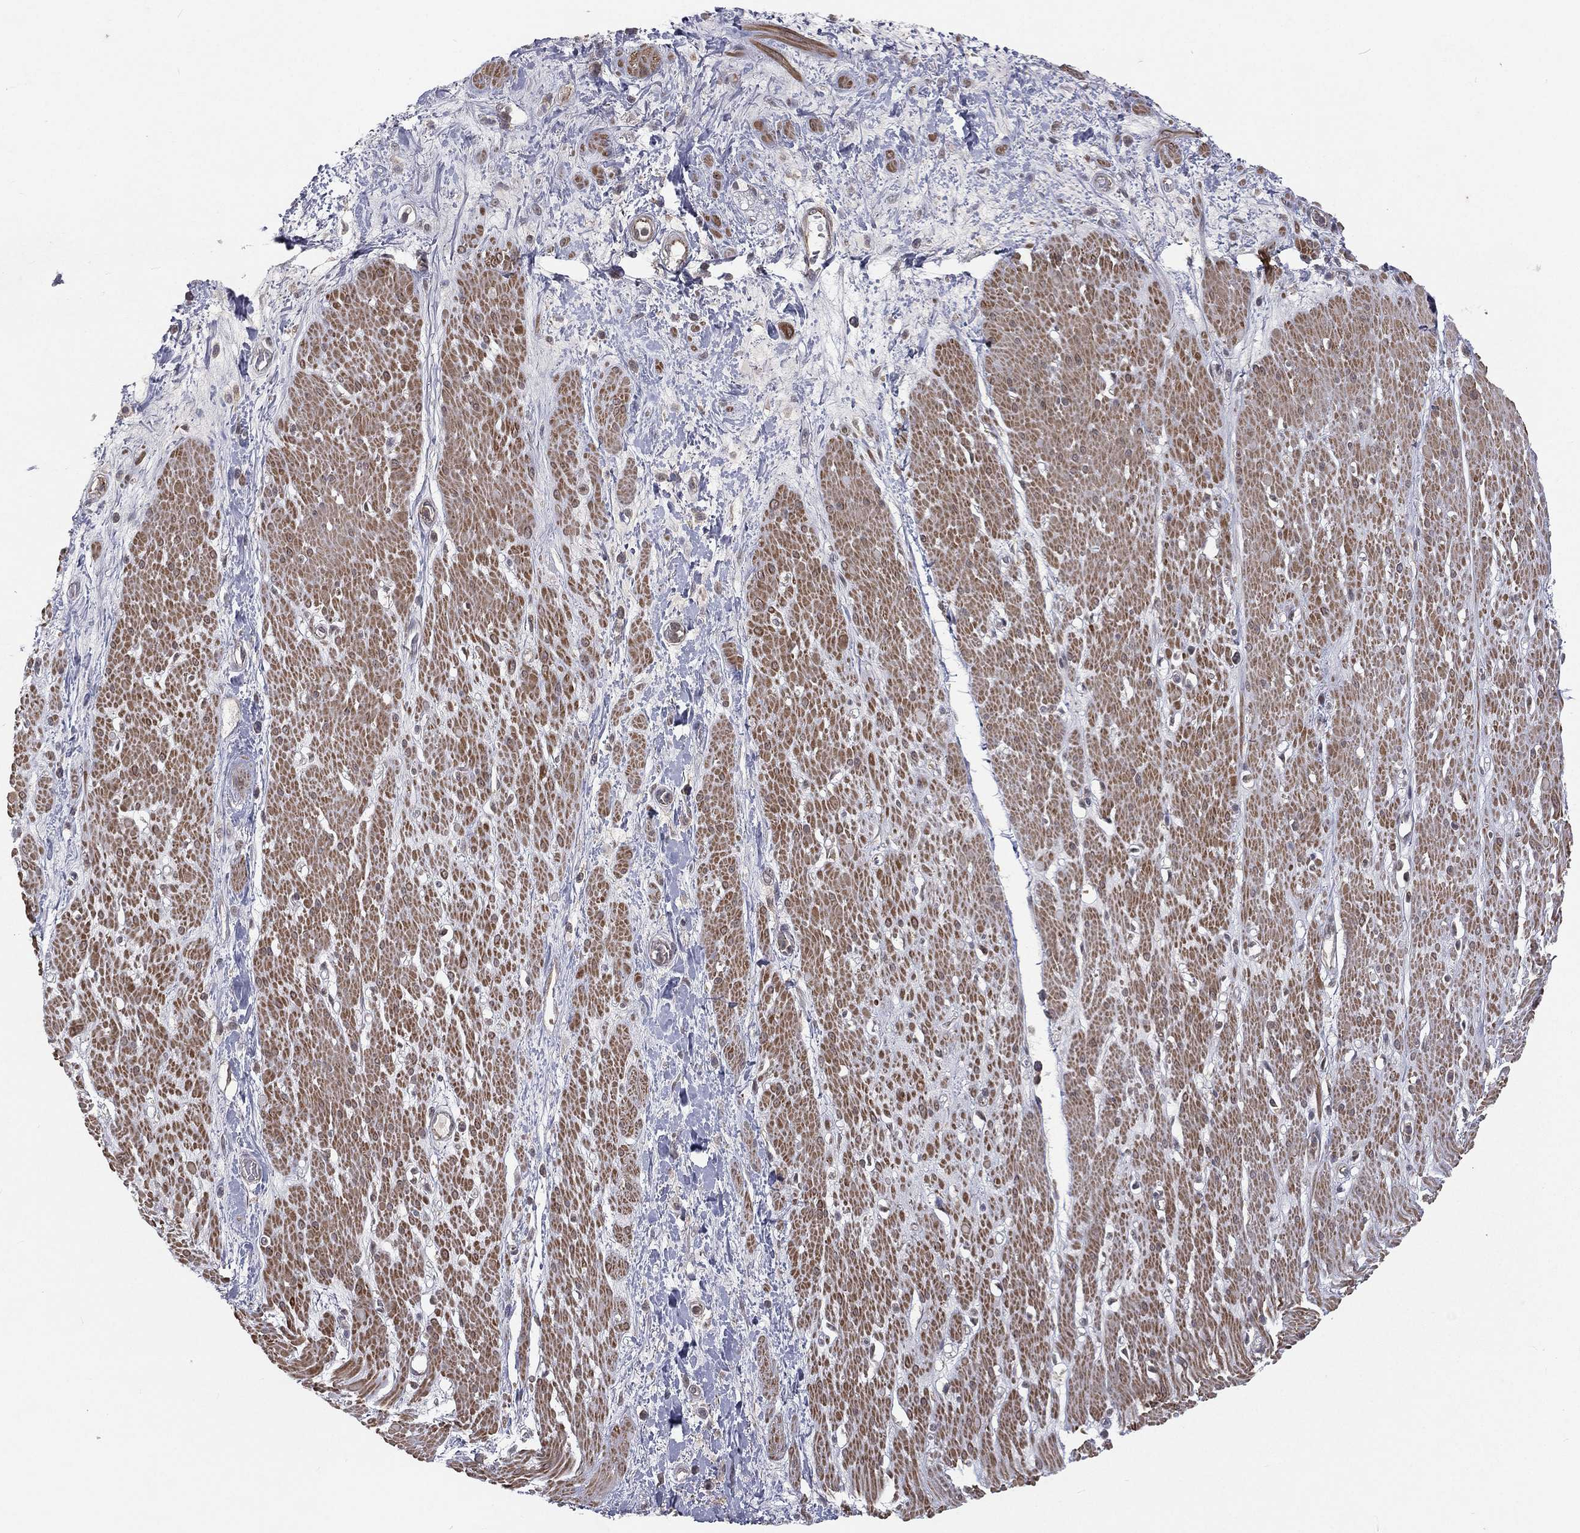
{"staining": {"intensity": "moderate", "quantity": "25%-75%", "location": "cytoplasmic/membranous"}, "tissue": "smooth muscle", "cell_type": "Smooth muscle cells", "image_type": "normal", "snomed": [{"axis": "morphology", "description": "Normal tissue, NOS"}, {"axis": "topography", "description": "Soft tissue"}, {"axis": "topography", "description": "Smooth muscle"}], "caption": "Immunohistochemistry (IHC) of normal smooth muscle exhibits medium levels of moderate cytoplasmic/membranous positivity in approximately 25%-75% of smooth muscle cells.", "gene": "MORC2", "patient": {"sex": "male", "age": 72}}